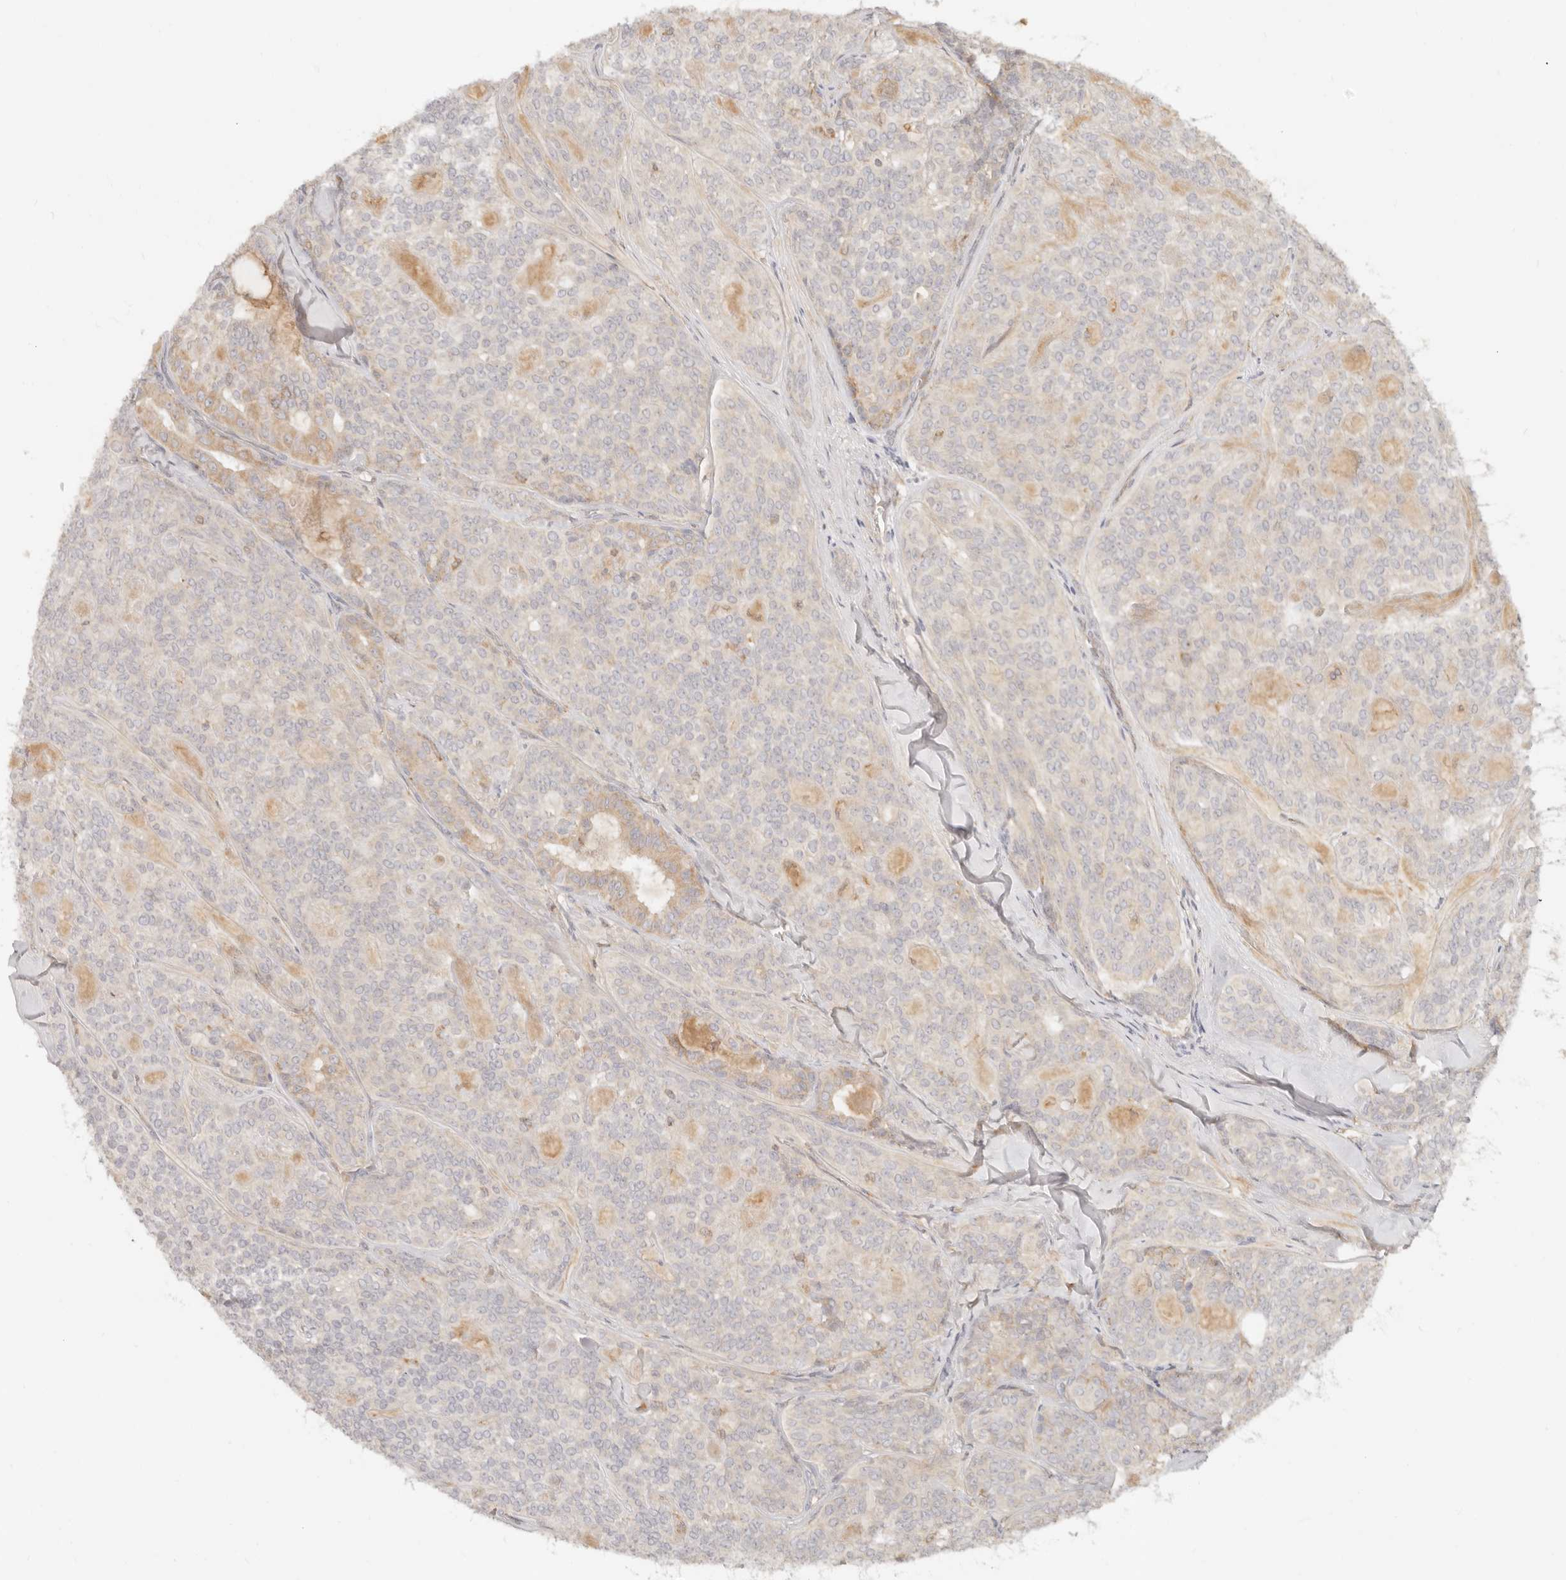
{"staining": {"intensity": "negative", "quantity": "none", "location": "none"}, "tissue": "head and neck cancer", "cell_type": "Tumor cells", "image_type": "cancer", "snomed": [{"axis": "morphology", "description": "Adenocarcinoma, NOS"}, {"axis": "topography", "description": "Head-Neck"}], "caption": "A micrograph of head and neck cancer stained for a protein demonstrates no brown staining in tumor cells.", "gene": "NECAP2", "patient": {"sex": "male", "age": 66}}